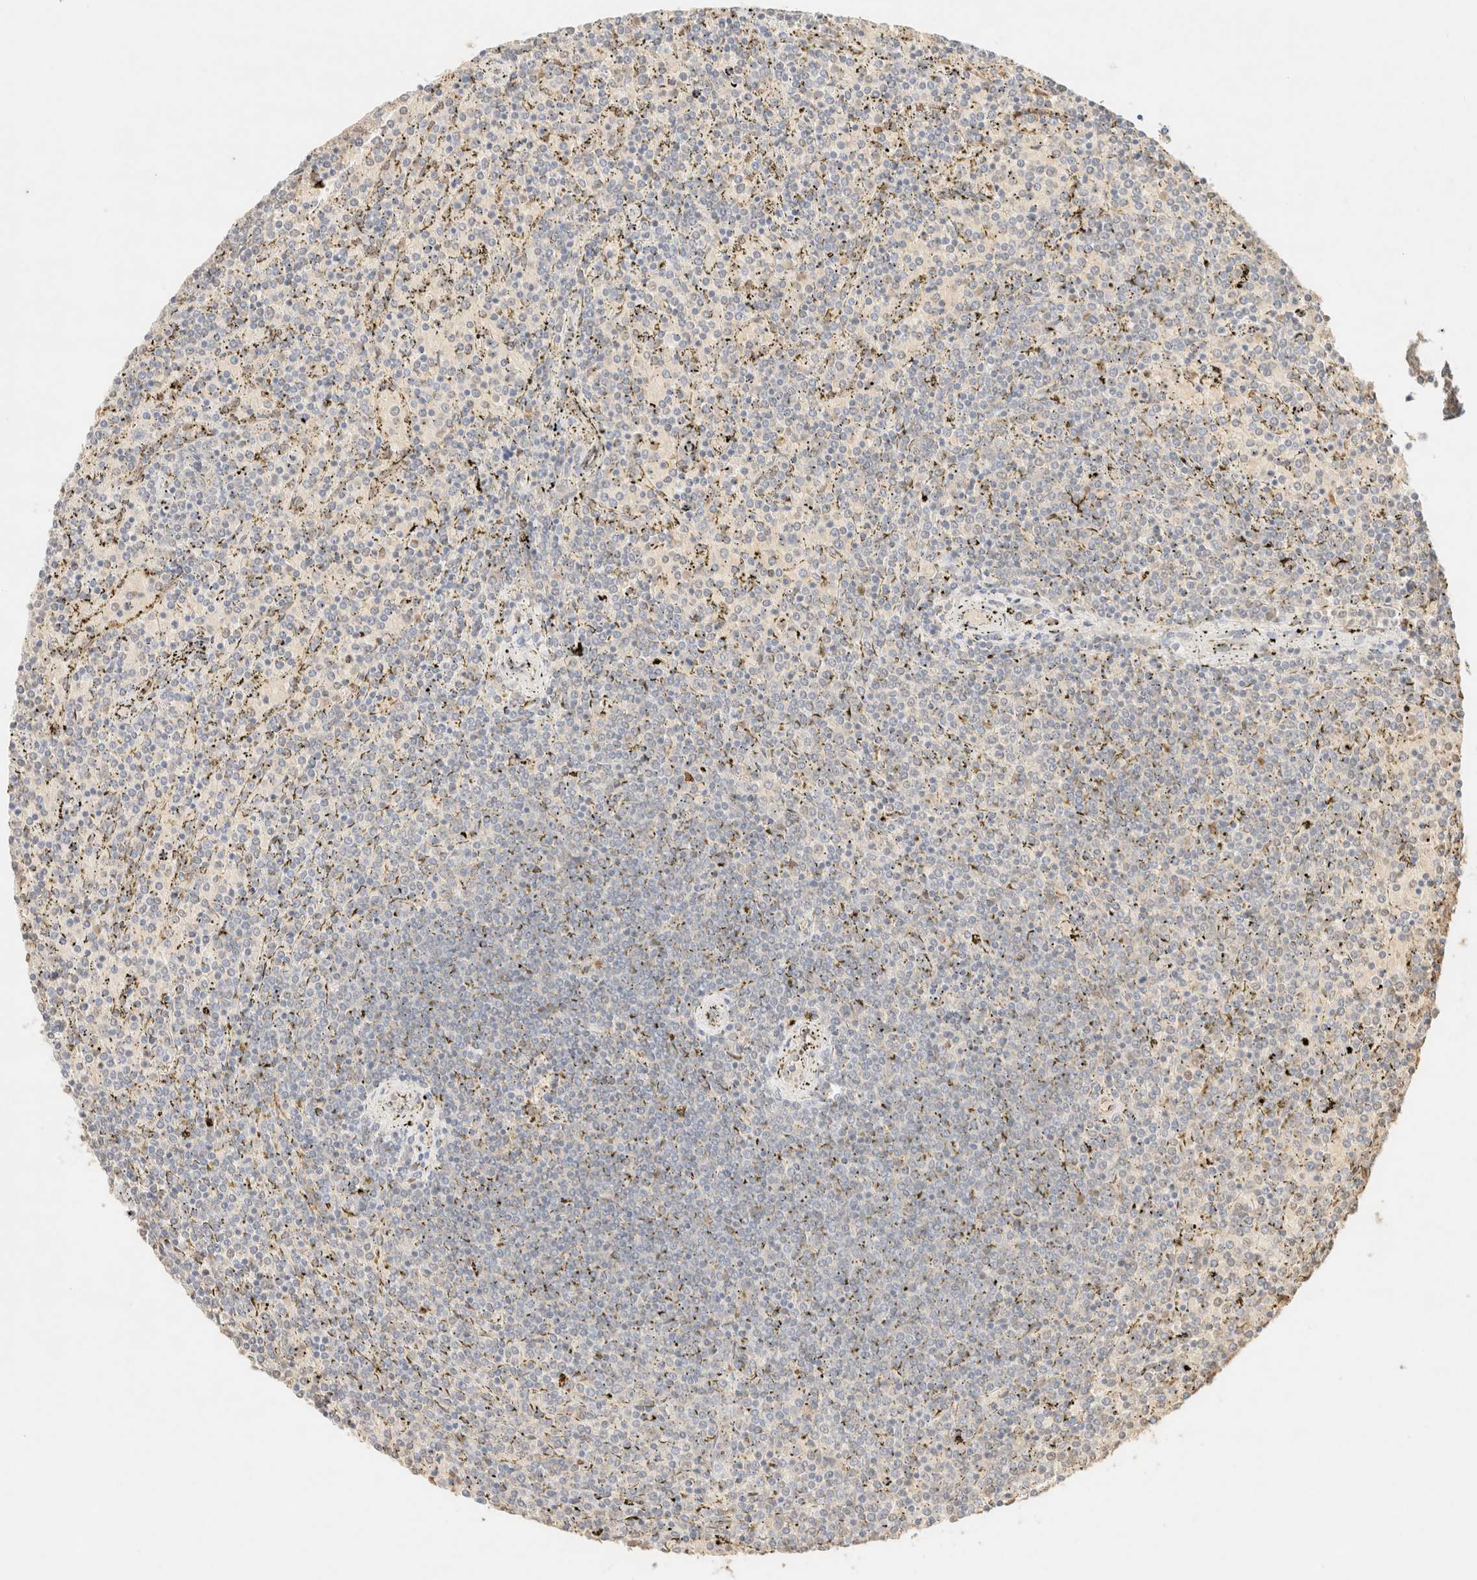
{"staining": {"intensity": "negative", "quantity": "none", "location": "none"}, "tissue": "lymphoma", "cell_type": "Tumor cells", "image_type": "cancer", "snomed": [{"axis": "morphology", "description": "Malignant lymphoma, non-Hodgkin's type, Low grade"}, {"axis": "topography", "description": "Spleen"}], "caption": "A high-resolution histopathology image shows immunohistochemistry staining of malignant lymphoma, non-Hodgkin's type (low-grade), which exhibits no significant expression in tumor cells. The staining is performed using DAB brown chromogen with nuclei counter-stained in using hematoxylin.", "gene": "S100A13", "patient": {"sex": "female", "age": 77}}